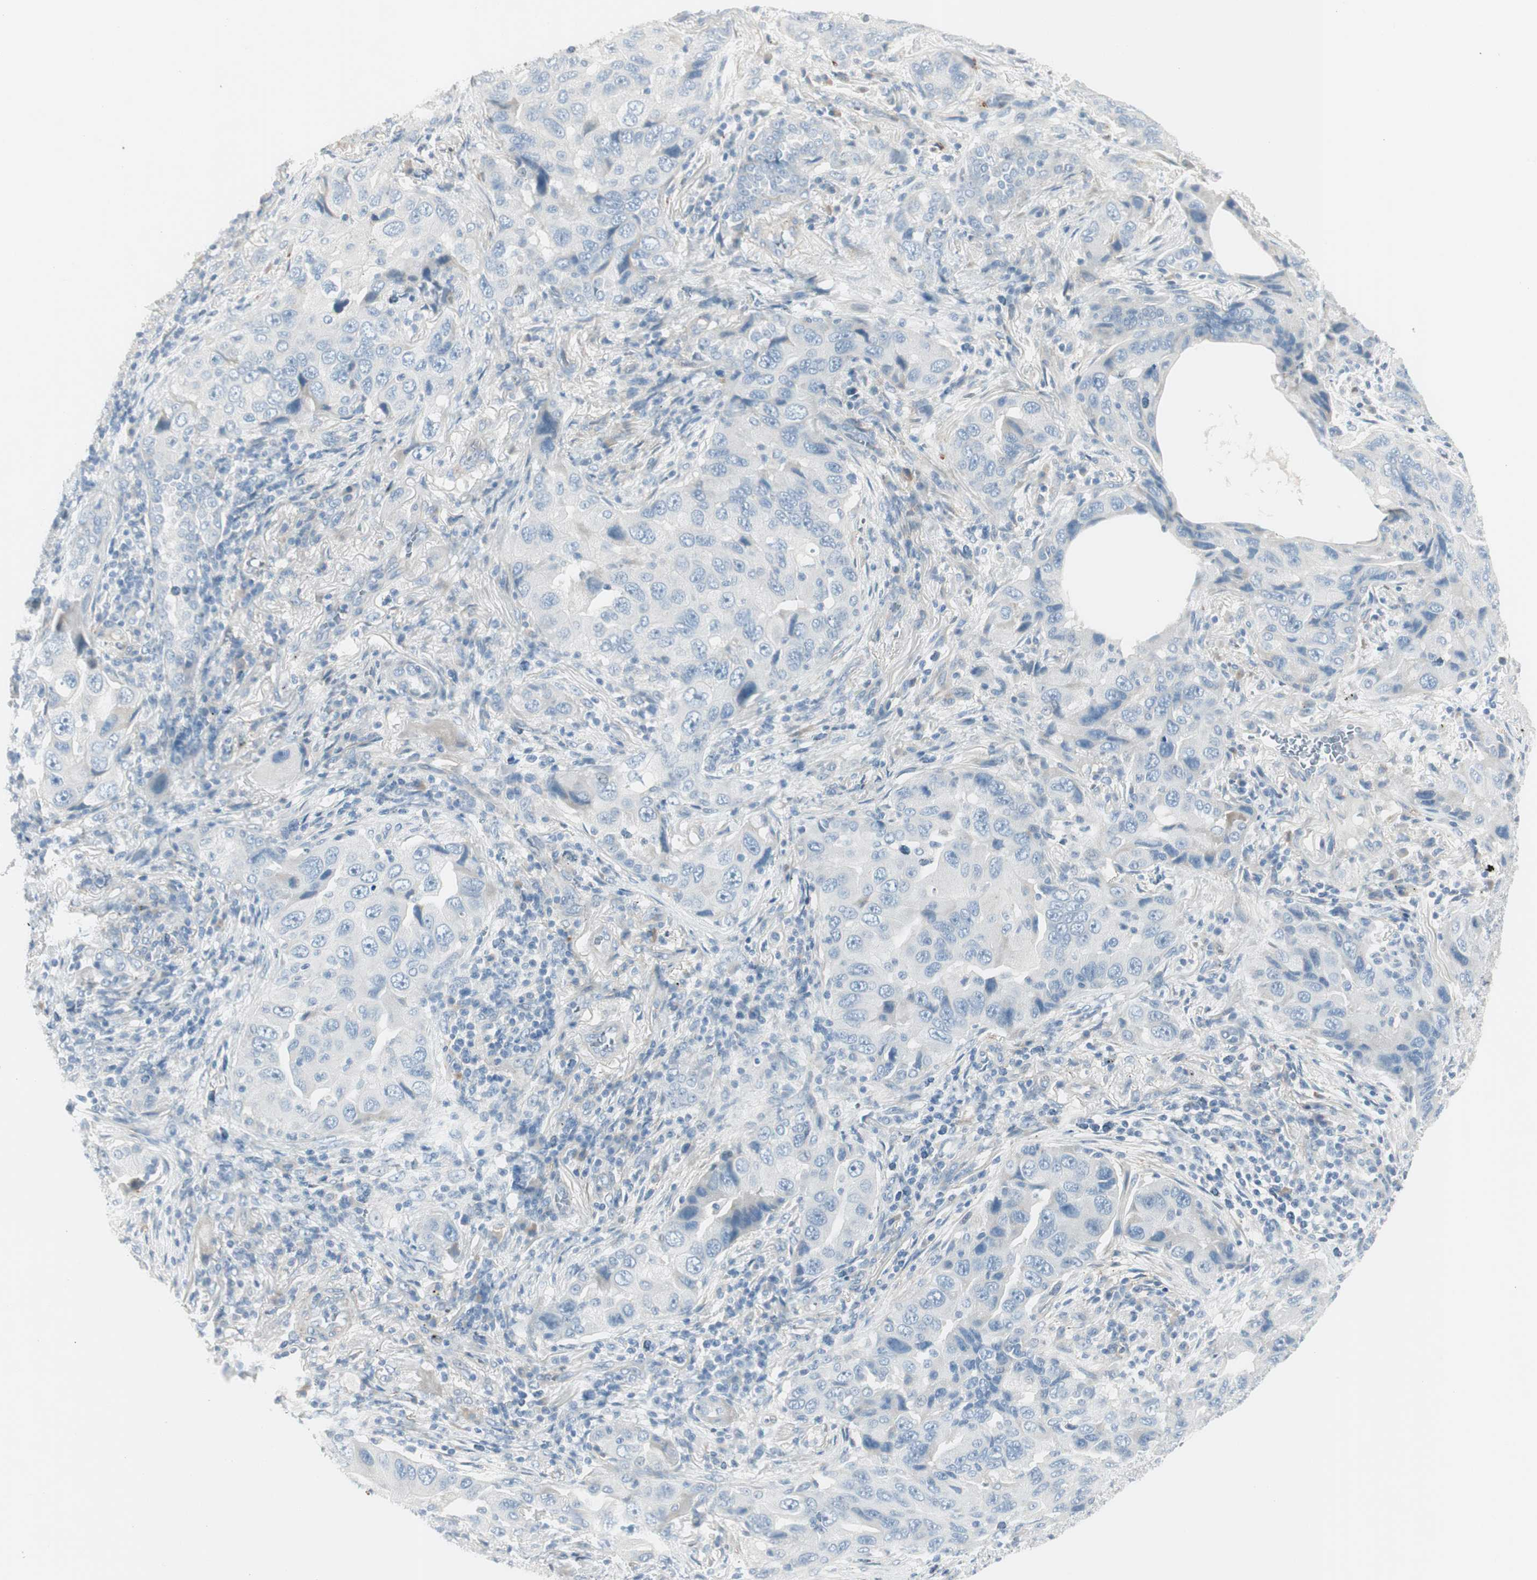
{"staining": {"intensity": "negative", "quantity": "none", "location": "none"}, "tissue": "lung cancer", "cell_type": "Tumor cells", "image_type": "cancer", "snomed": [{"axis": "morphology", "description": "Adenocarcinoma, NOS"}, {"axis": "topography", "description": "Lung"}], "caption": "Immunohistochemistry (IHC) of lung adenocarcinoma demonstrates no positivity in tumor cells.", "gene": "CACNA2D1", "patient": {"sex": "female", "age": 65}}